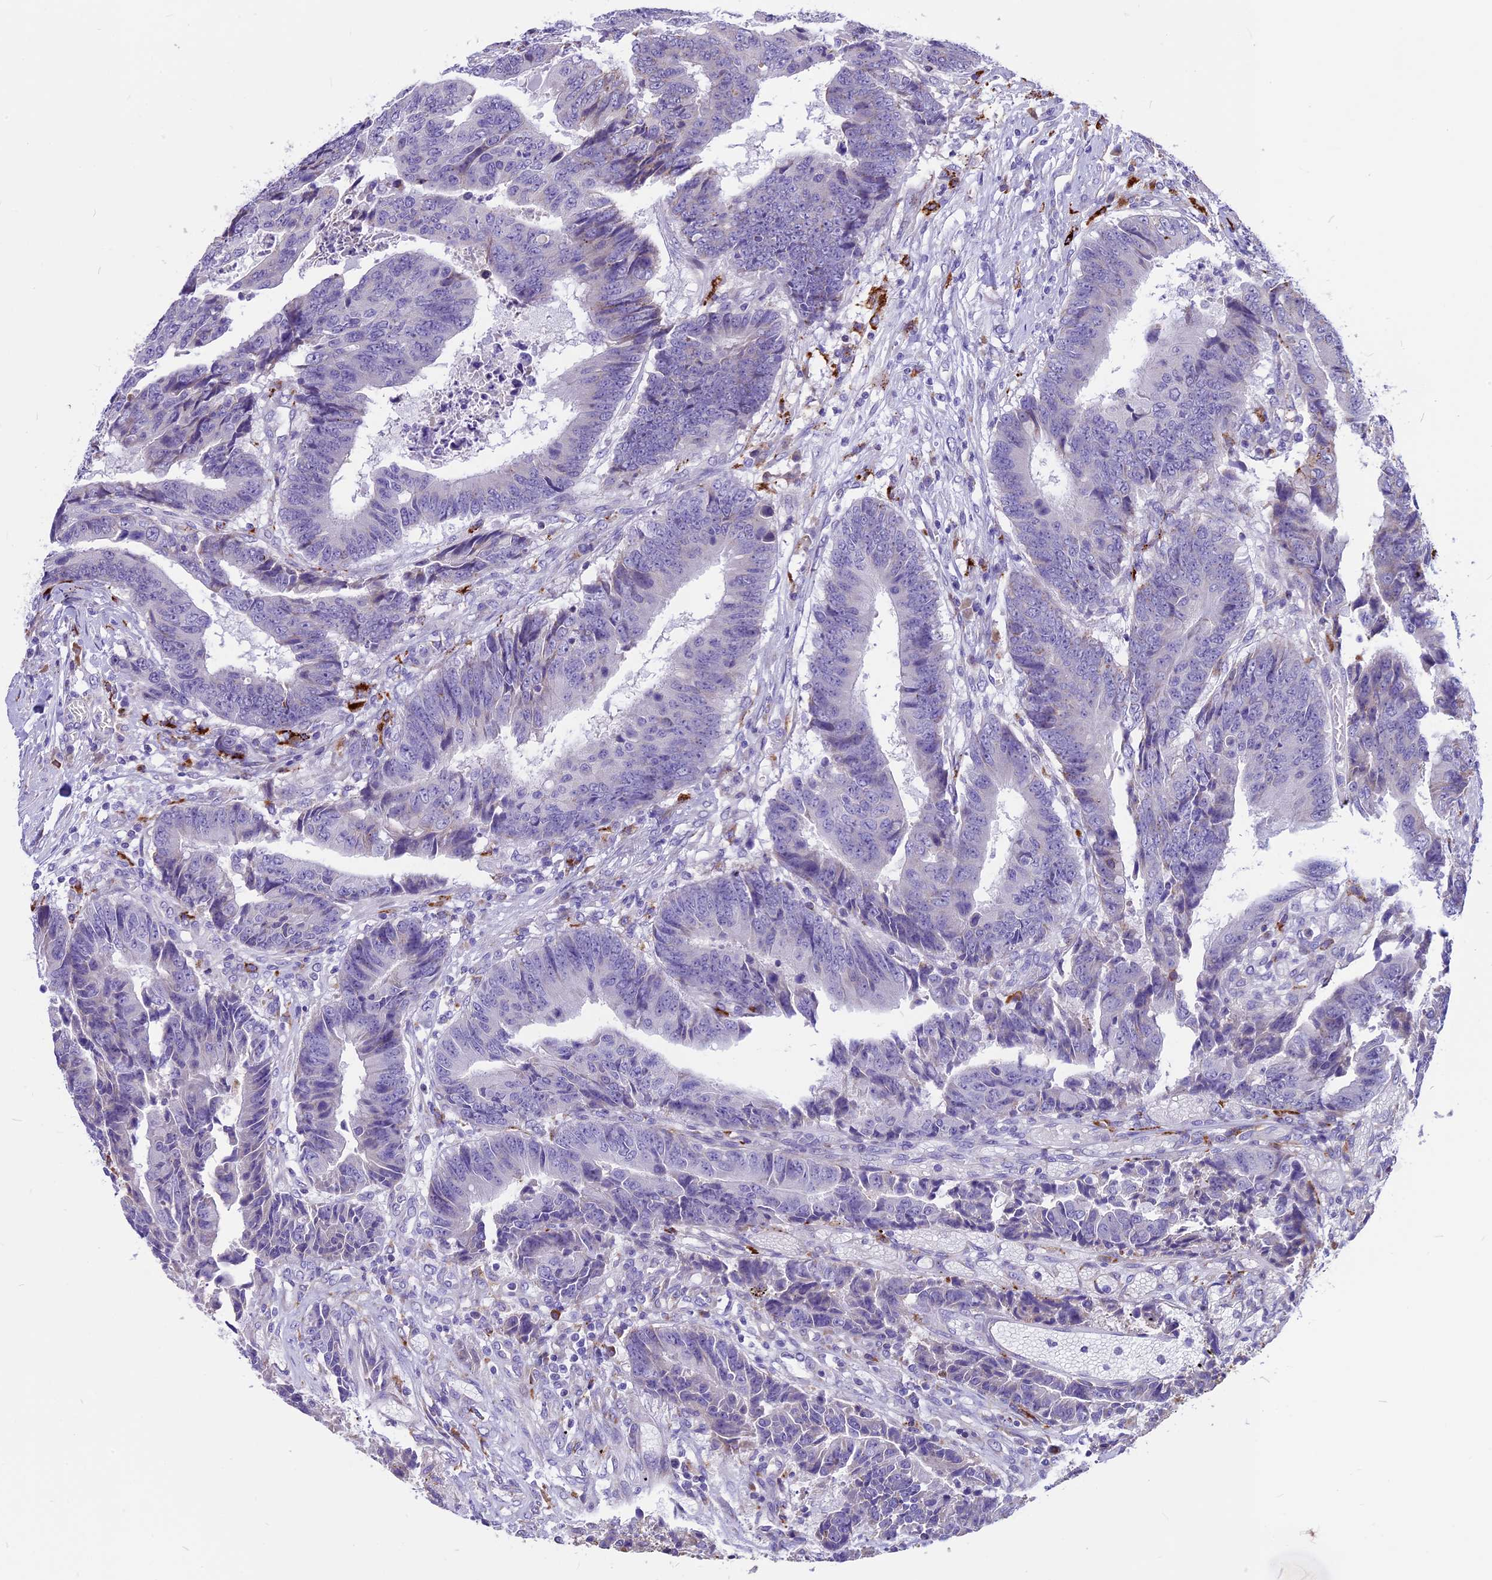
{"staining": {"intensity": "negative", "quantity": "none", "location": "none"}, "tissue": "colorectal cancer", "cell_type": "Tumor cells", "image_type": "cancer", "snomed": [{"axis": "morphology", "description": "Adenocarcinoma, NOS"}, {"axis": "topography", "description": "Rectum"}], "caption": "Histopathology image shows no protein positivity in tumor cells of colorectal cancer tissue. Nuclei are stained in blue.", "gene": "THRSP", "patient": {"sex": "male", "age": 84}}